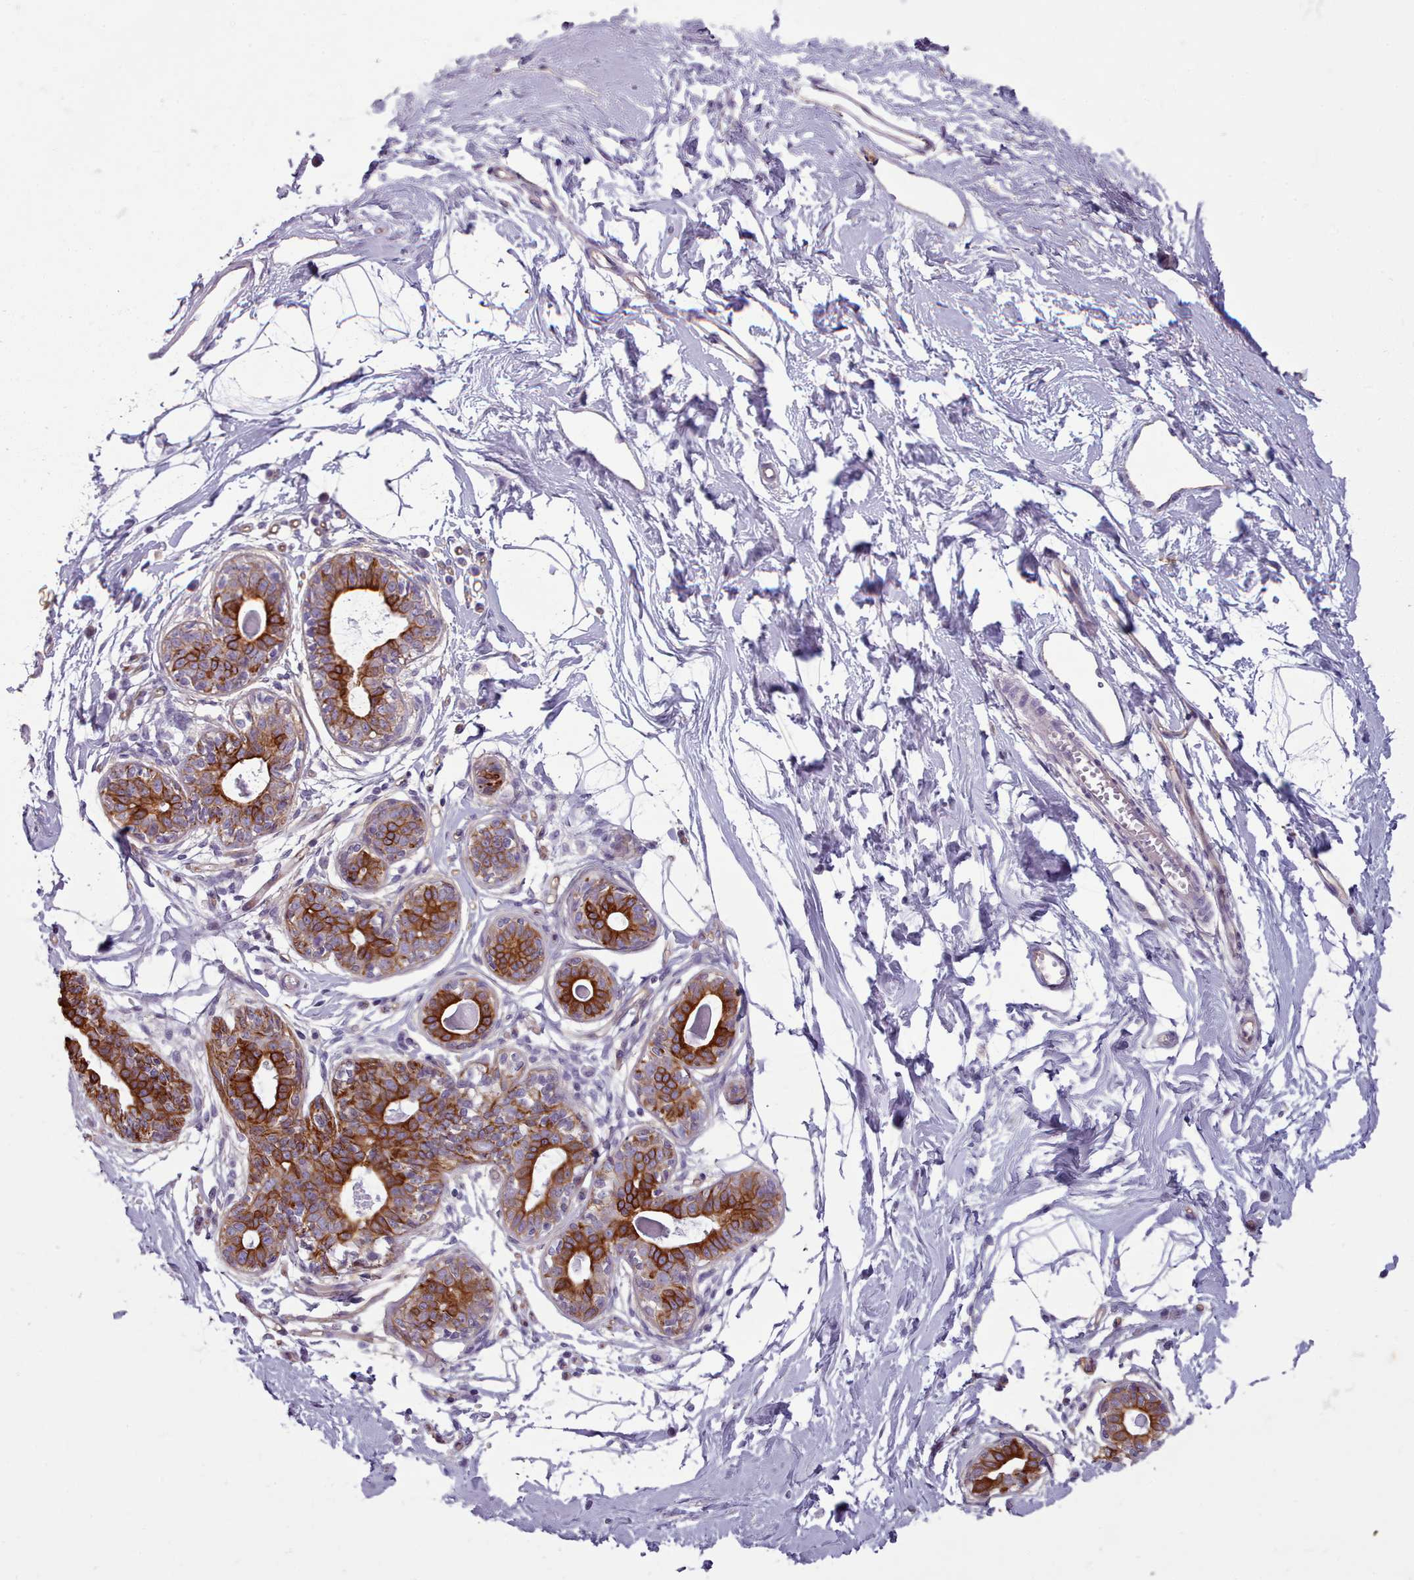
{"staining": {"intensity": "negative", "quantity": "none", "location": "none"}, "tissue": "breast", "cell_type": "Adipocytes", "image_type": "normal", "snomed": [{"axis": "morphology", "description": "Normal tissue, NOS"}, {"axis": "topography", "description": "Breast"}], "caption": "High magnification brightfield microscopy of benign breast stained with DAB (brown) and counterstained with hematoxylin (blue): adipocytes show no significant expression.", "gene": "PLD4", "patient": {"sex": "female", "age": 45}}